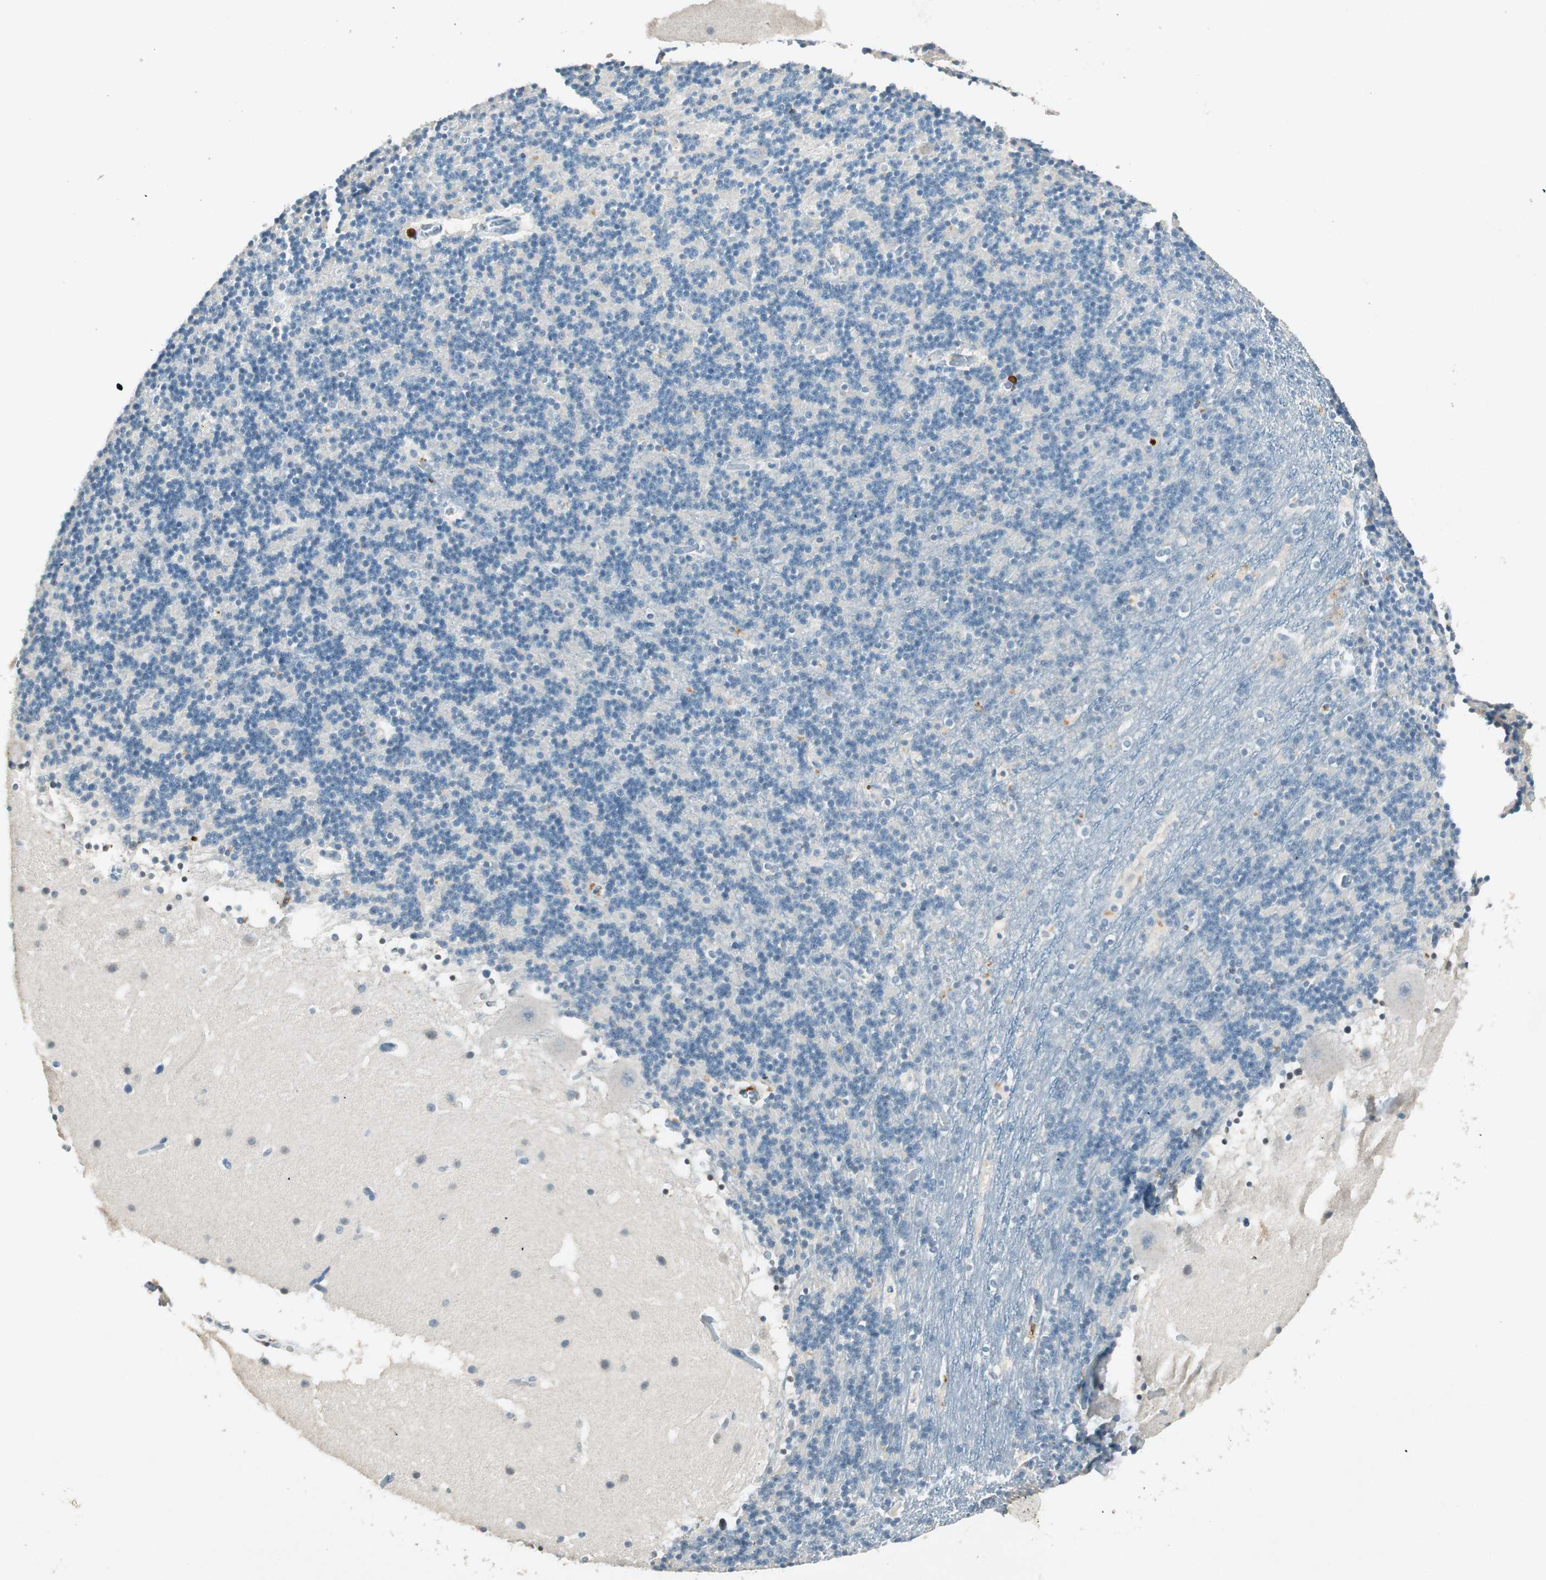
{"staining": {"intensity": "moderate", "quantity": "<25%", "location": "cytoplasmic/membranous"}, "tissue": "cerebellum", "cell_type": "Cells in granular layer", "image_type": "normal", "snomed": [{"axis": "morphology", "description": "Normal tissue, NOS"}, {"axis": "topography", "description": "Cerebellum"}], "caption": "Immunohistochemical staining of unremarkable cerebellum reveals <25% levels of moderate cytoplasmic/membranous protein expression in about <25% of cells in granular layer.", "gene": "NKAIN1", "patient": {"sex": "male", "age": 45}}